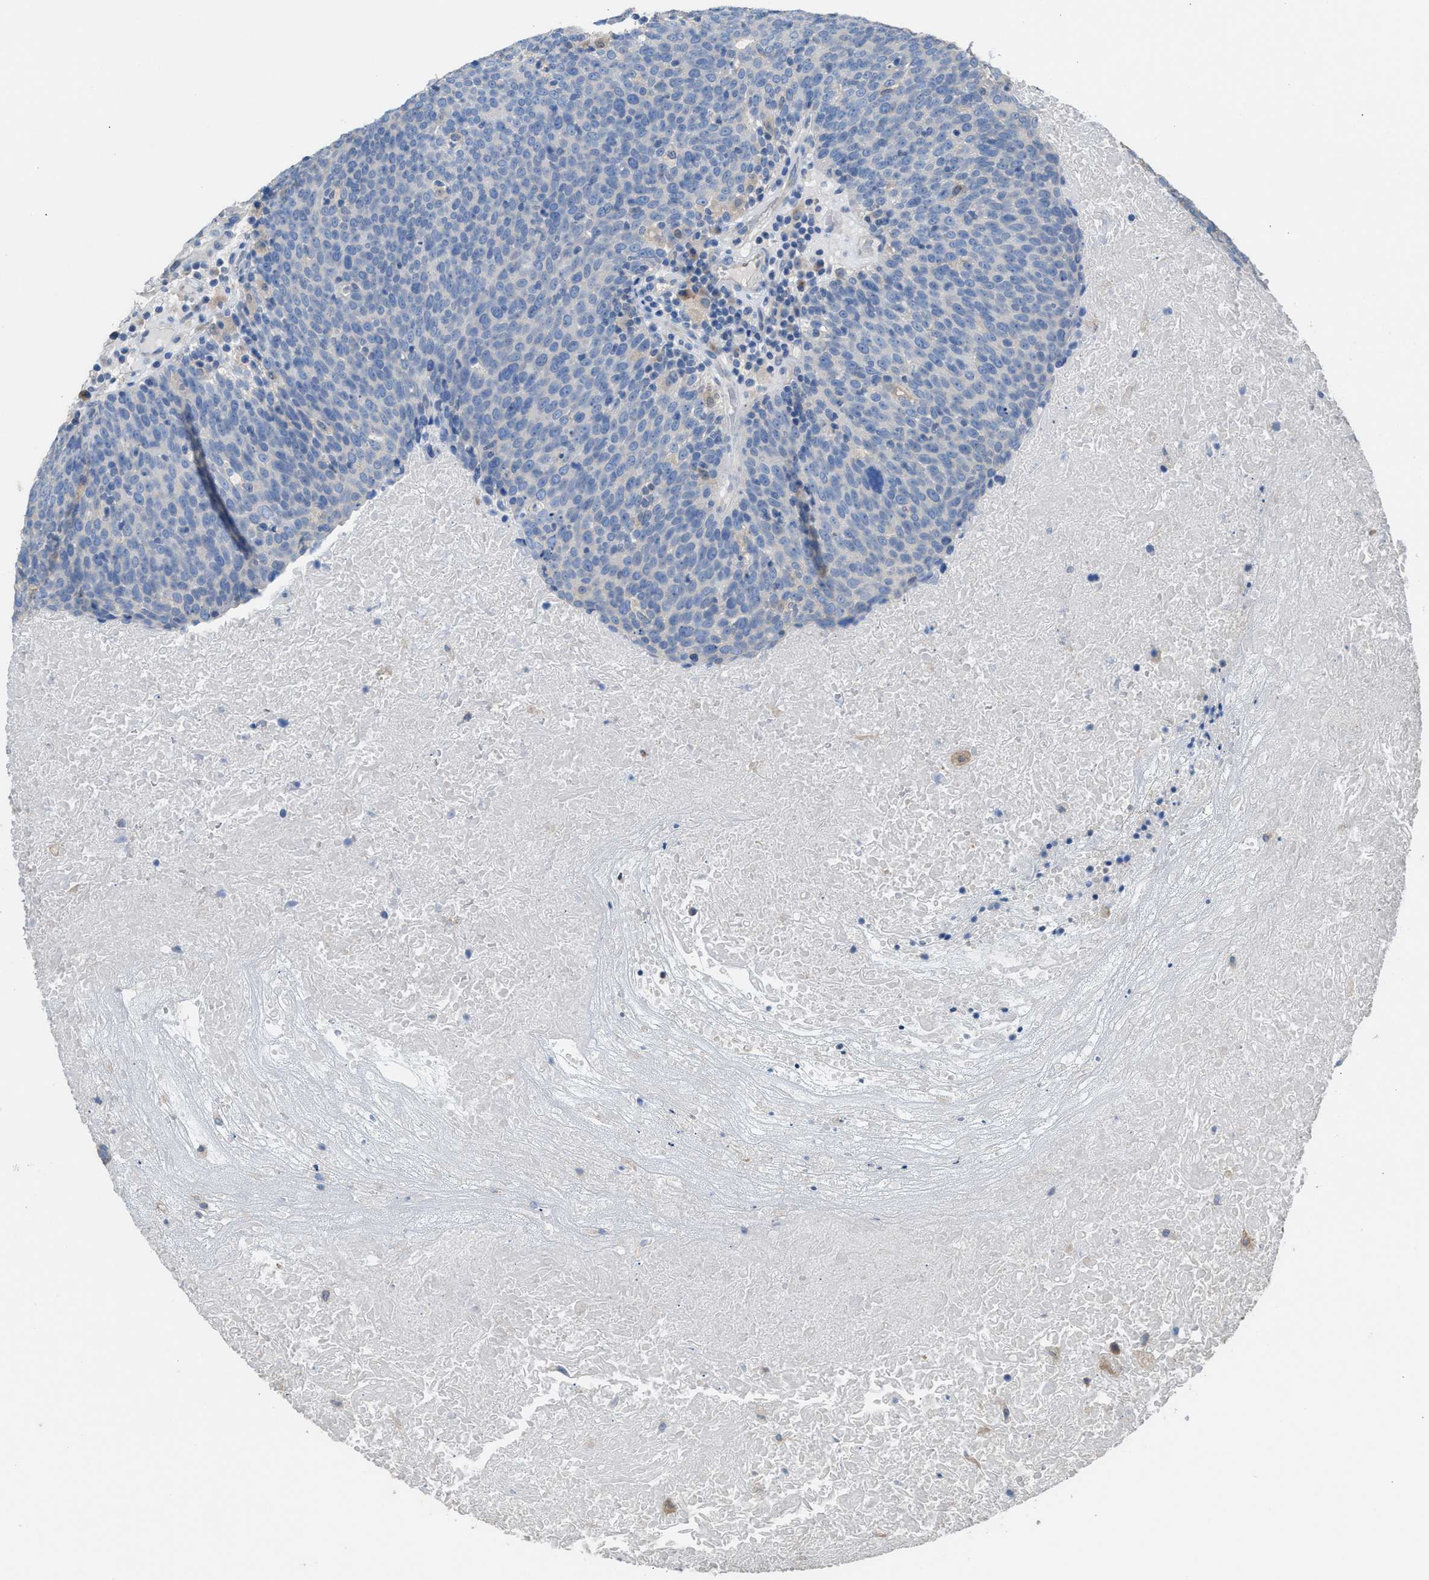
{"staining": {"intensity": "negative", "quantity": "none", "location": "none"}, "tissue": "head and neck cancer", "cell_type": "Tumor cells", "image_type": "cancer", "snomed": [{"axis": "morphology", "description": "Squamous cell carcinoma, NOS"}, {"axis": "morphology", "description": "Squamous cell carcinoma, metastatic, NOS"}, {"axis": "topography", "description": "Lymph node"}, {"axis": "topography", "description": "Head-Neck"}], "caption": "An immunohistochemistry histopathology image of head and neck squamous cell carcinoma is shown. There is no staining in tumor cells of head and neck squamous cell carcinoma.", "gene": "NQO2", "patient": {"sex": "male", "age": 62}}